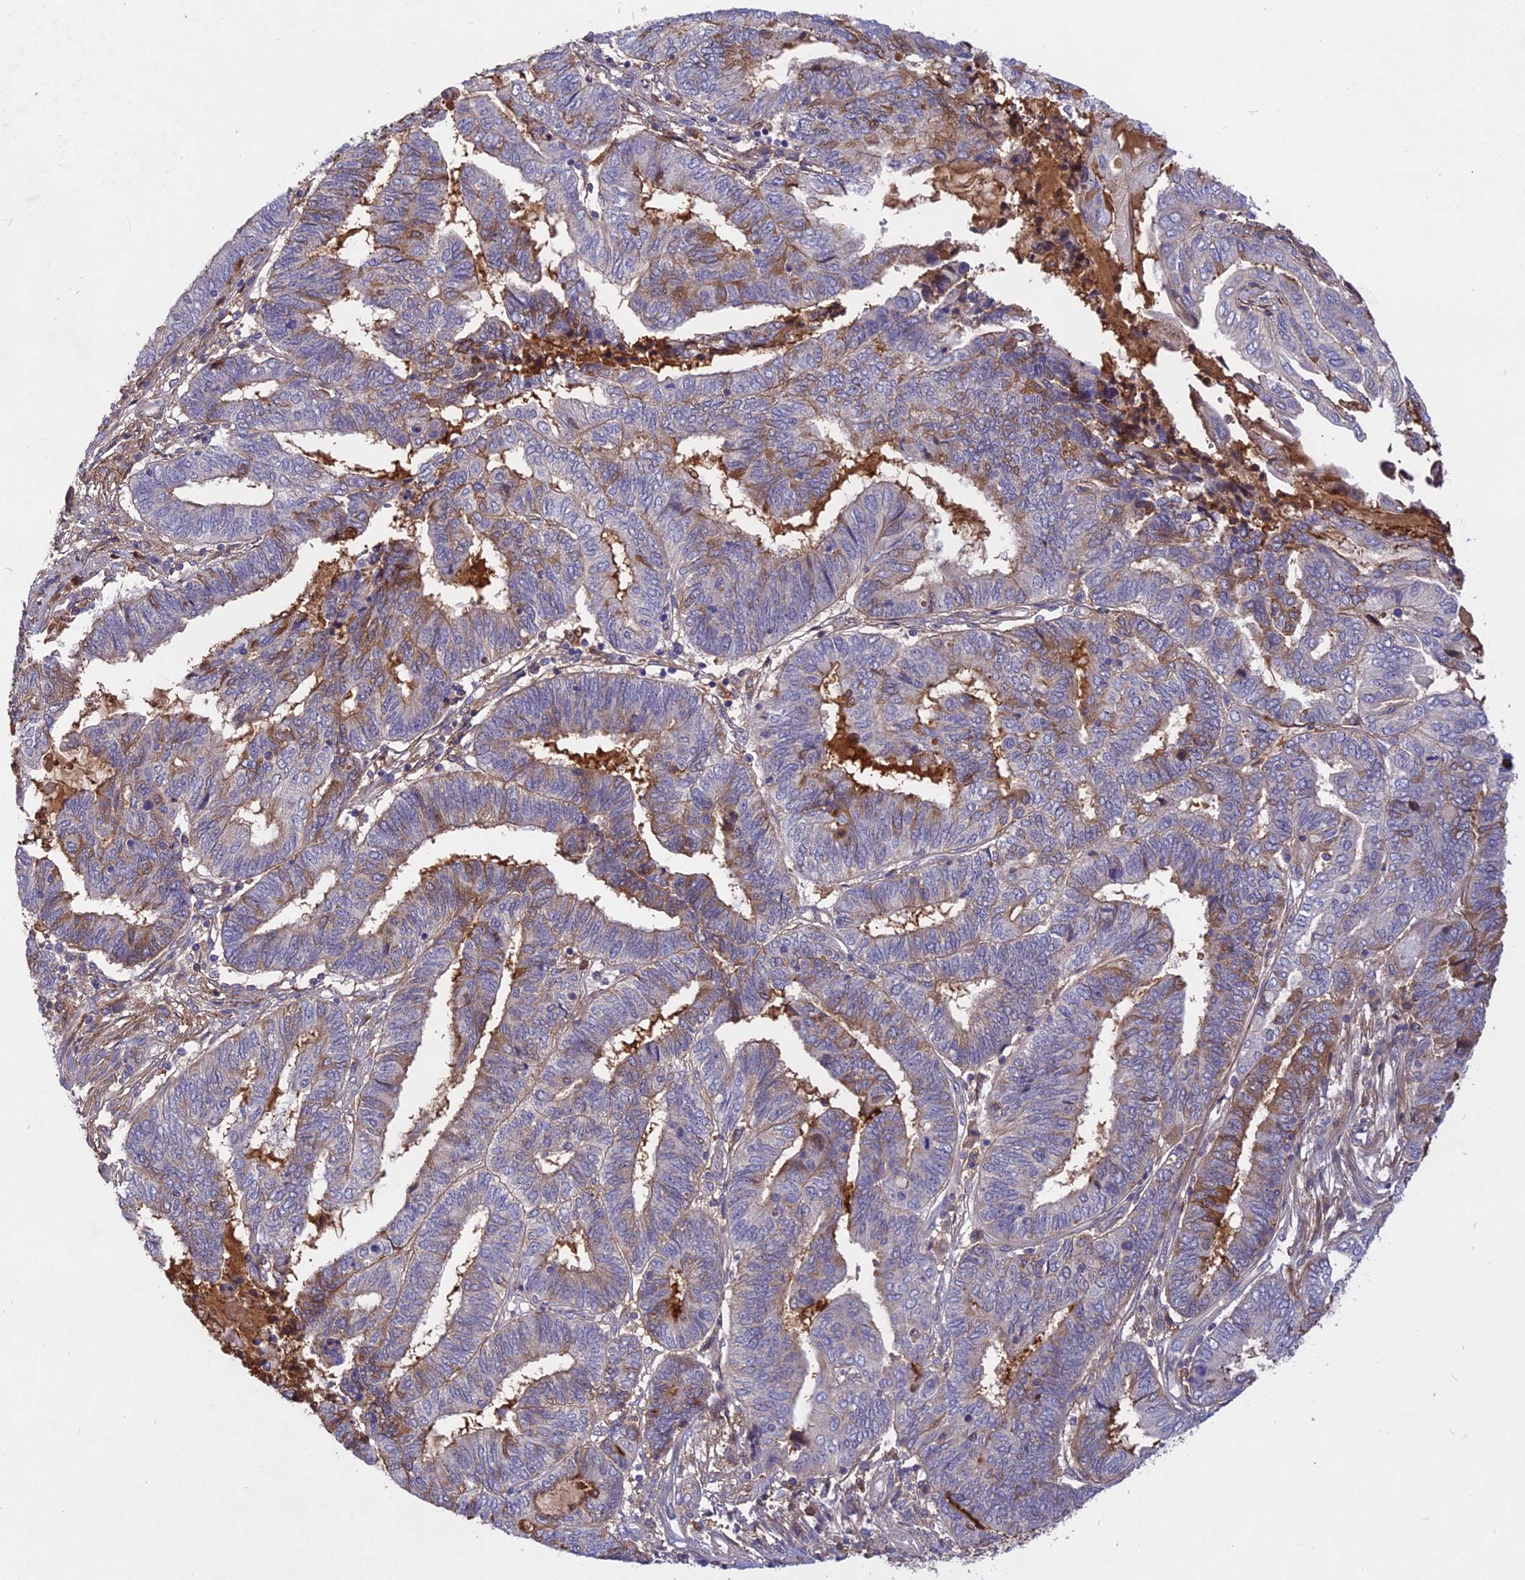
{"staining": {"intensity": "moderate", "quantity": "<25%", "location": "cytoplasmic/membranous"}, "tissue": "endometrial cancer", "cell_type": "Tumor cells", "image_type": "cancer", "snomed": [{"axis": "morphology", "description": "Adenocarcinoma, NOS"}, {"axis": "topography", "description": "Uterus"}, {"axis": "topography", "description": "Endometrium"}], "caption": "A photomicrograph showing moderate cytoplasmic/membranous expression in approximately <25% of tumor cells in endometrial cancer (adenocarcinoma), as visualized by brown immunohistochemical staining.", "gene": "ADO", "patient": {"sex": "female", "age": 70}}